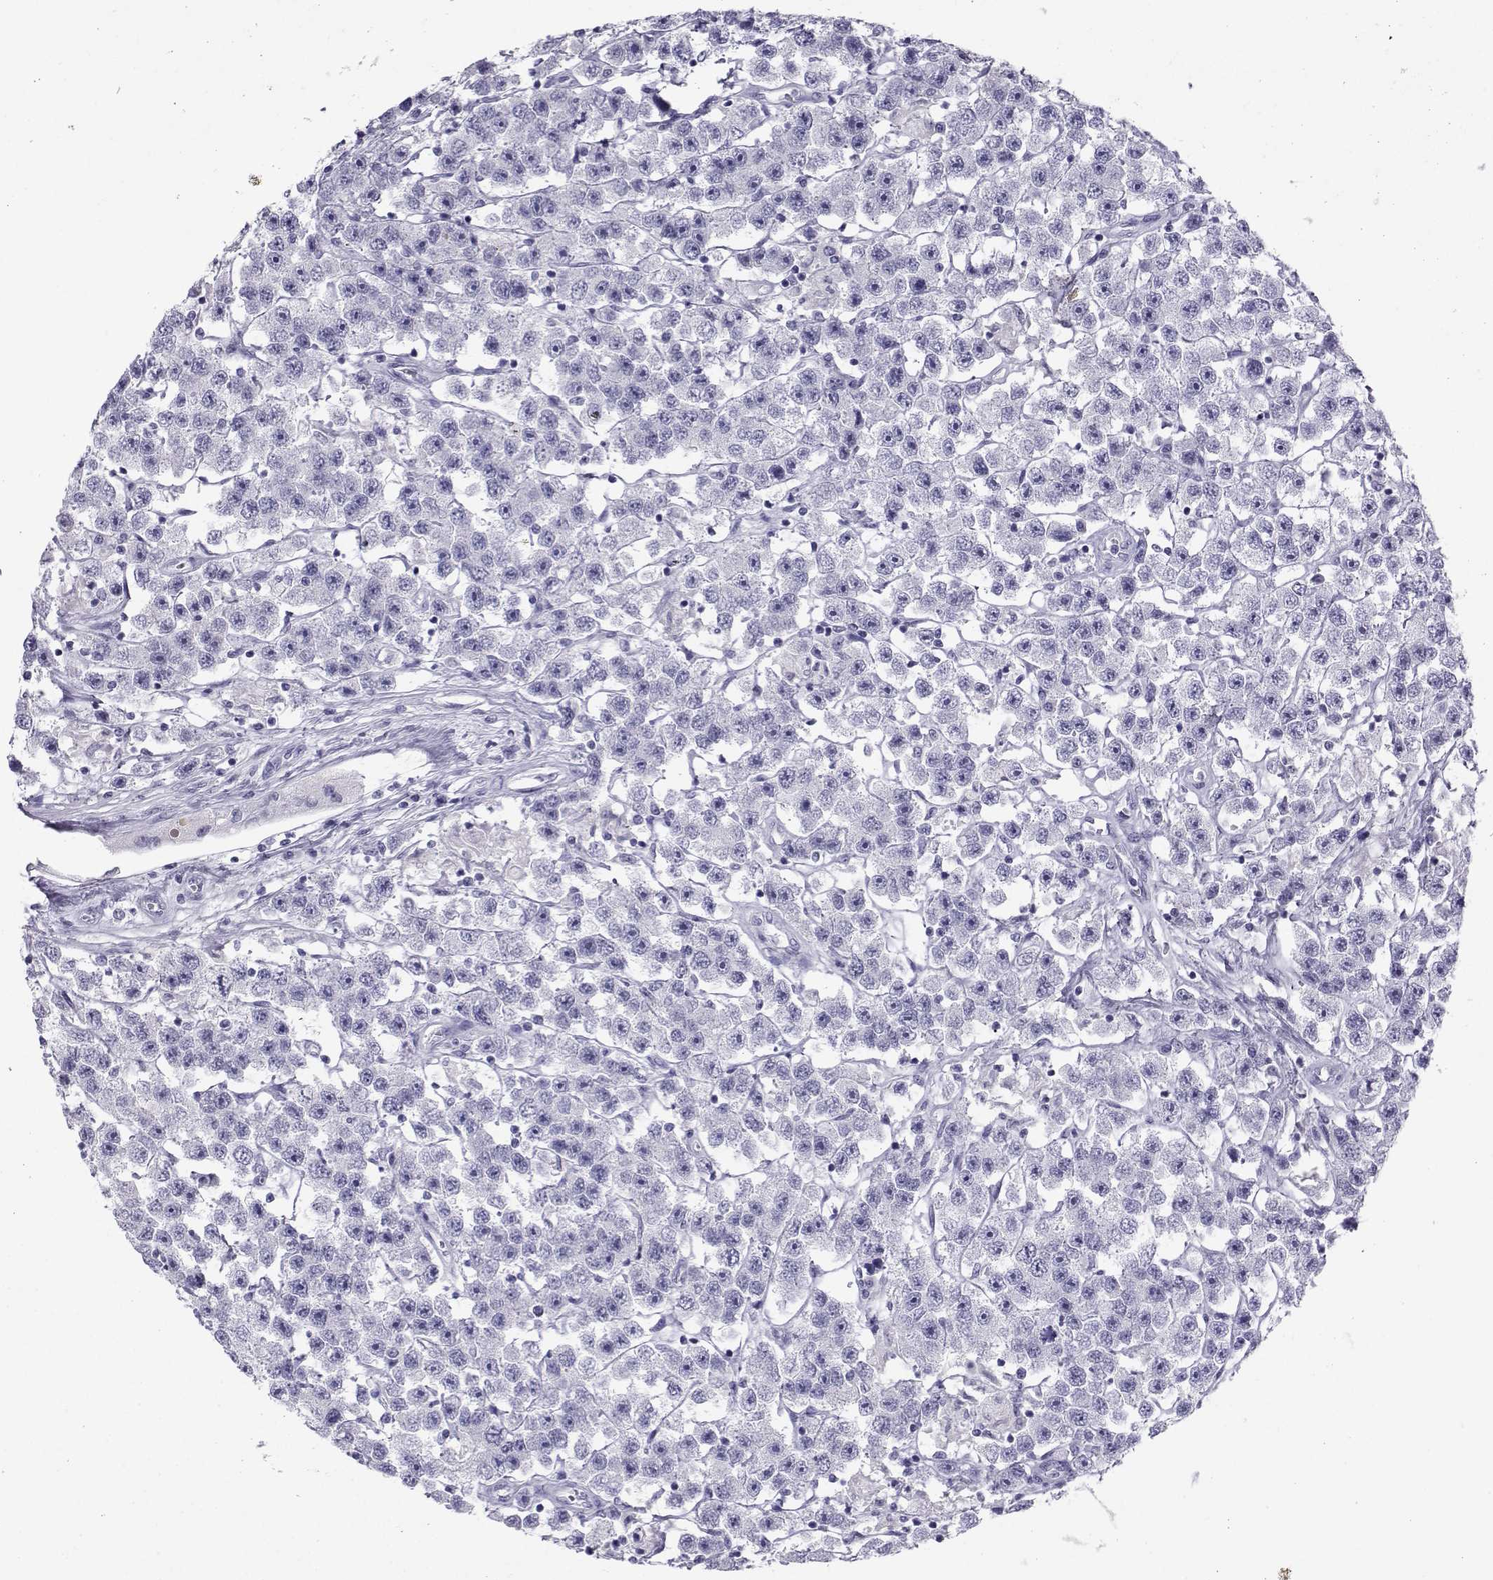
{"staining": {"intensity": "negative", "quantity": "none", "location": "none"}, "tissue": "testis cancer", "cell_type": "Tumor cells", "image_type": "cancer", "snomed": [{"axis": "morphology", "description": "Seminoma, NOS"}, {"axis": "topography", "description": "Testis"}], "caption": "DAB (3,3'-diaminobenzidine) immunohistochemical staining of human testis seminoma exhibits no significant staining in tumor cells. (Stains: DAB immunohistochemistry with hematoxylin counter stain, Microscopy: brightfield microscopy at high magnification).", "gene": "SST", "patient": {"sex": "male", "age": 45}}